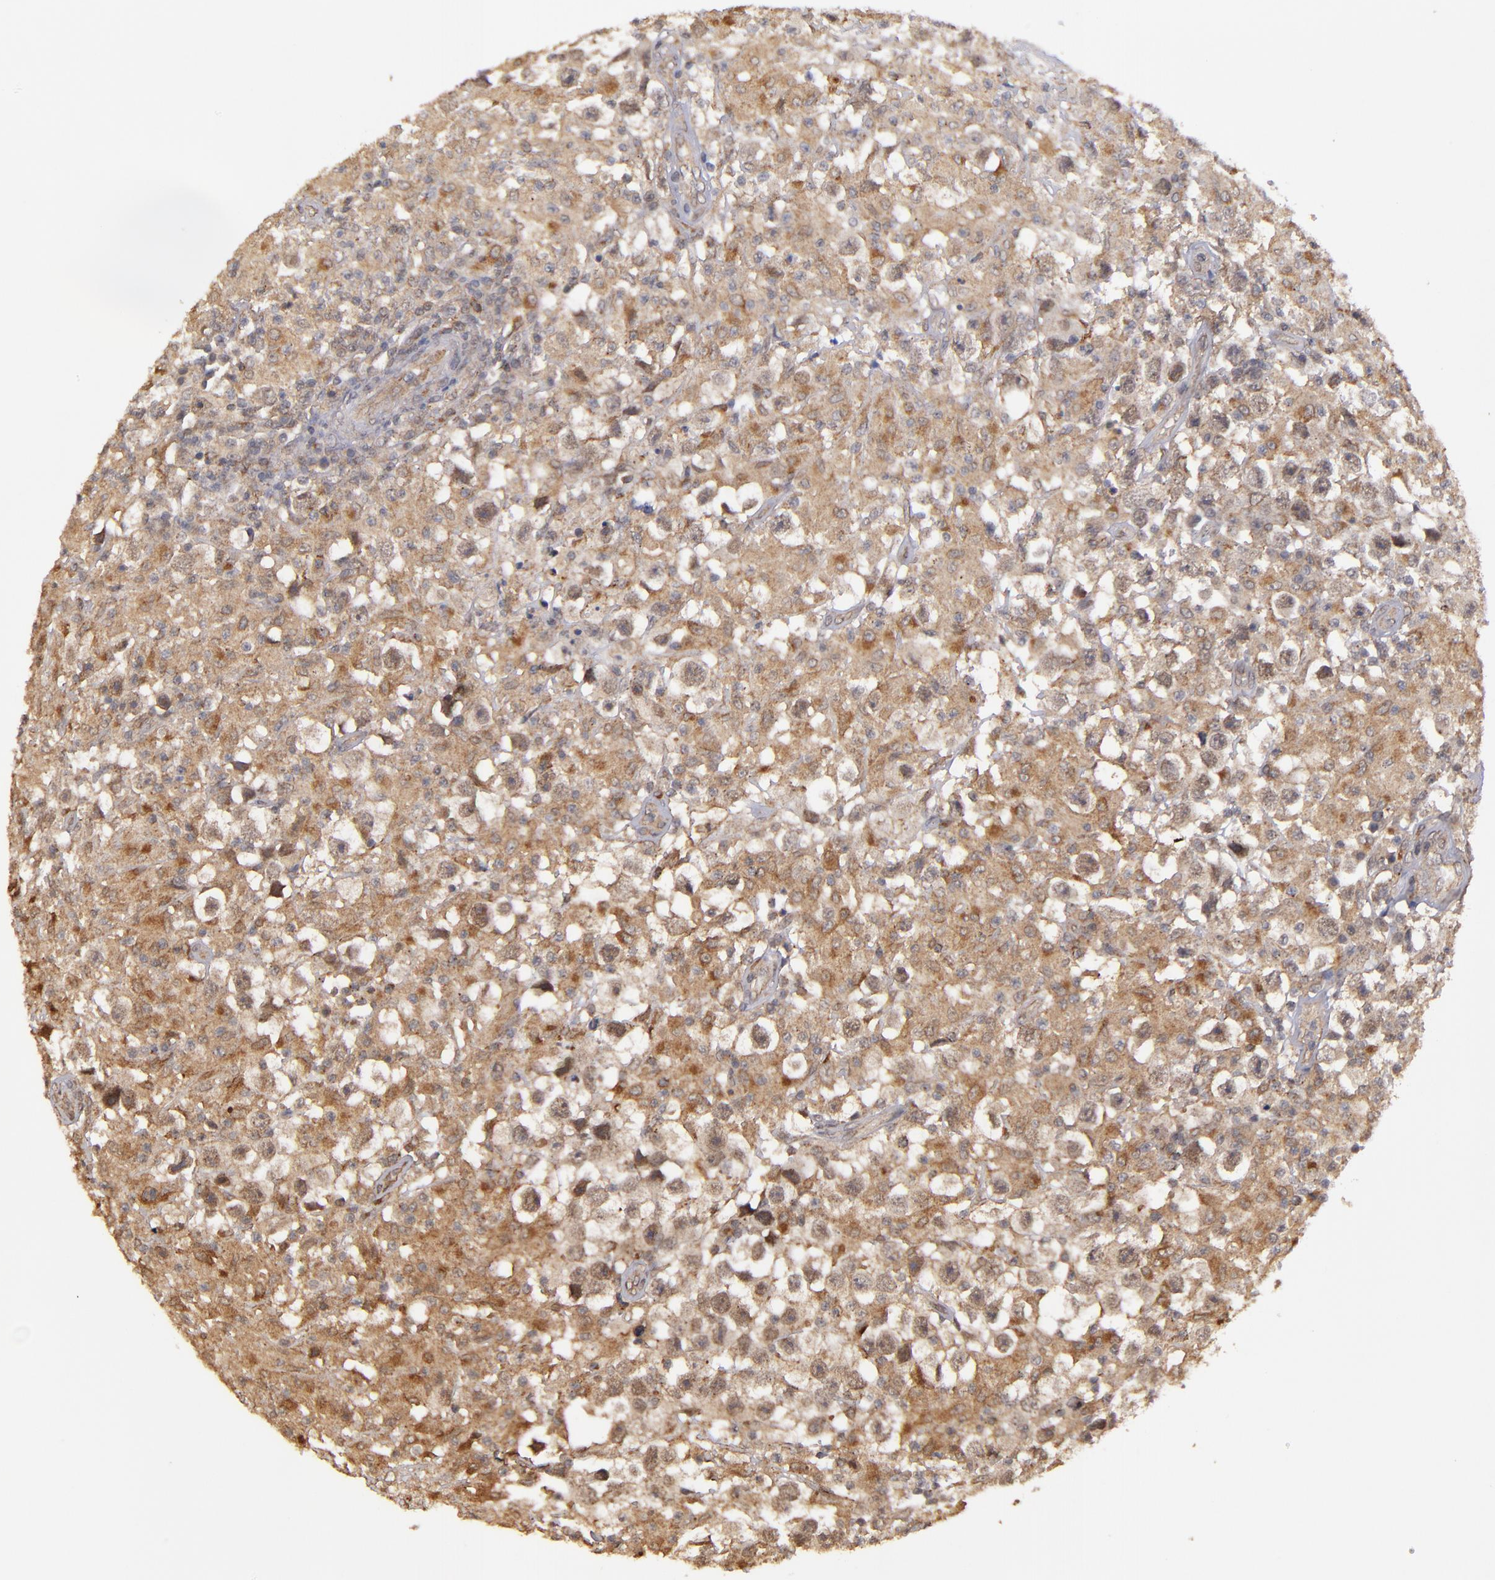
{"staining": {"intensity": "moderate", "quantity": ">75%", "location": "cytoplasmic/membranous"}, "tissue": "testis cancer", "cell_type": "Tumor cells", "image_type": "cancer", "snomed": [{"axis": "morphology", "description": "Seminoma, NOS"}, {"axis": "topography", "description": "Testis"}], "caption": "There is medium levels of moderate cytoplasmic/membranous positivity in tumor cells of testis cancer (seminoma), as demonstrated by immunohistochemical staining (brown color).", "gene": "SIPA1L1", "patient": {"sex": "male", "age": 34}}